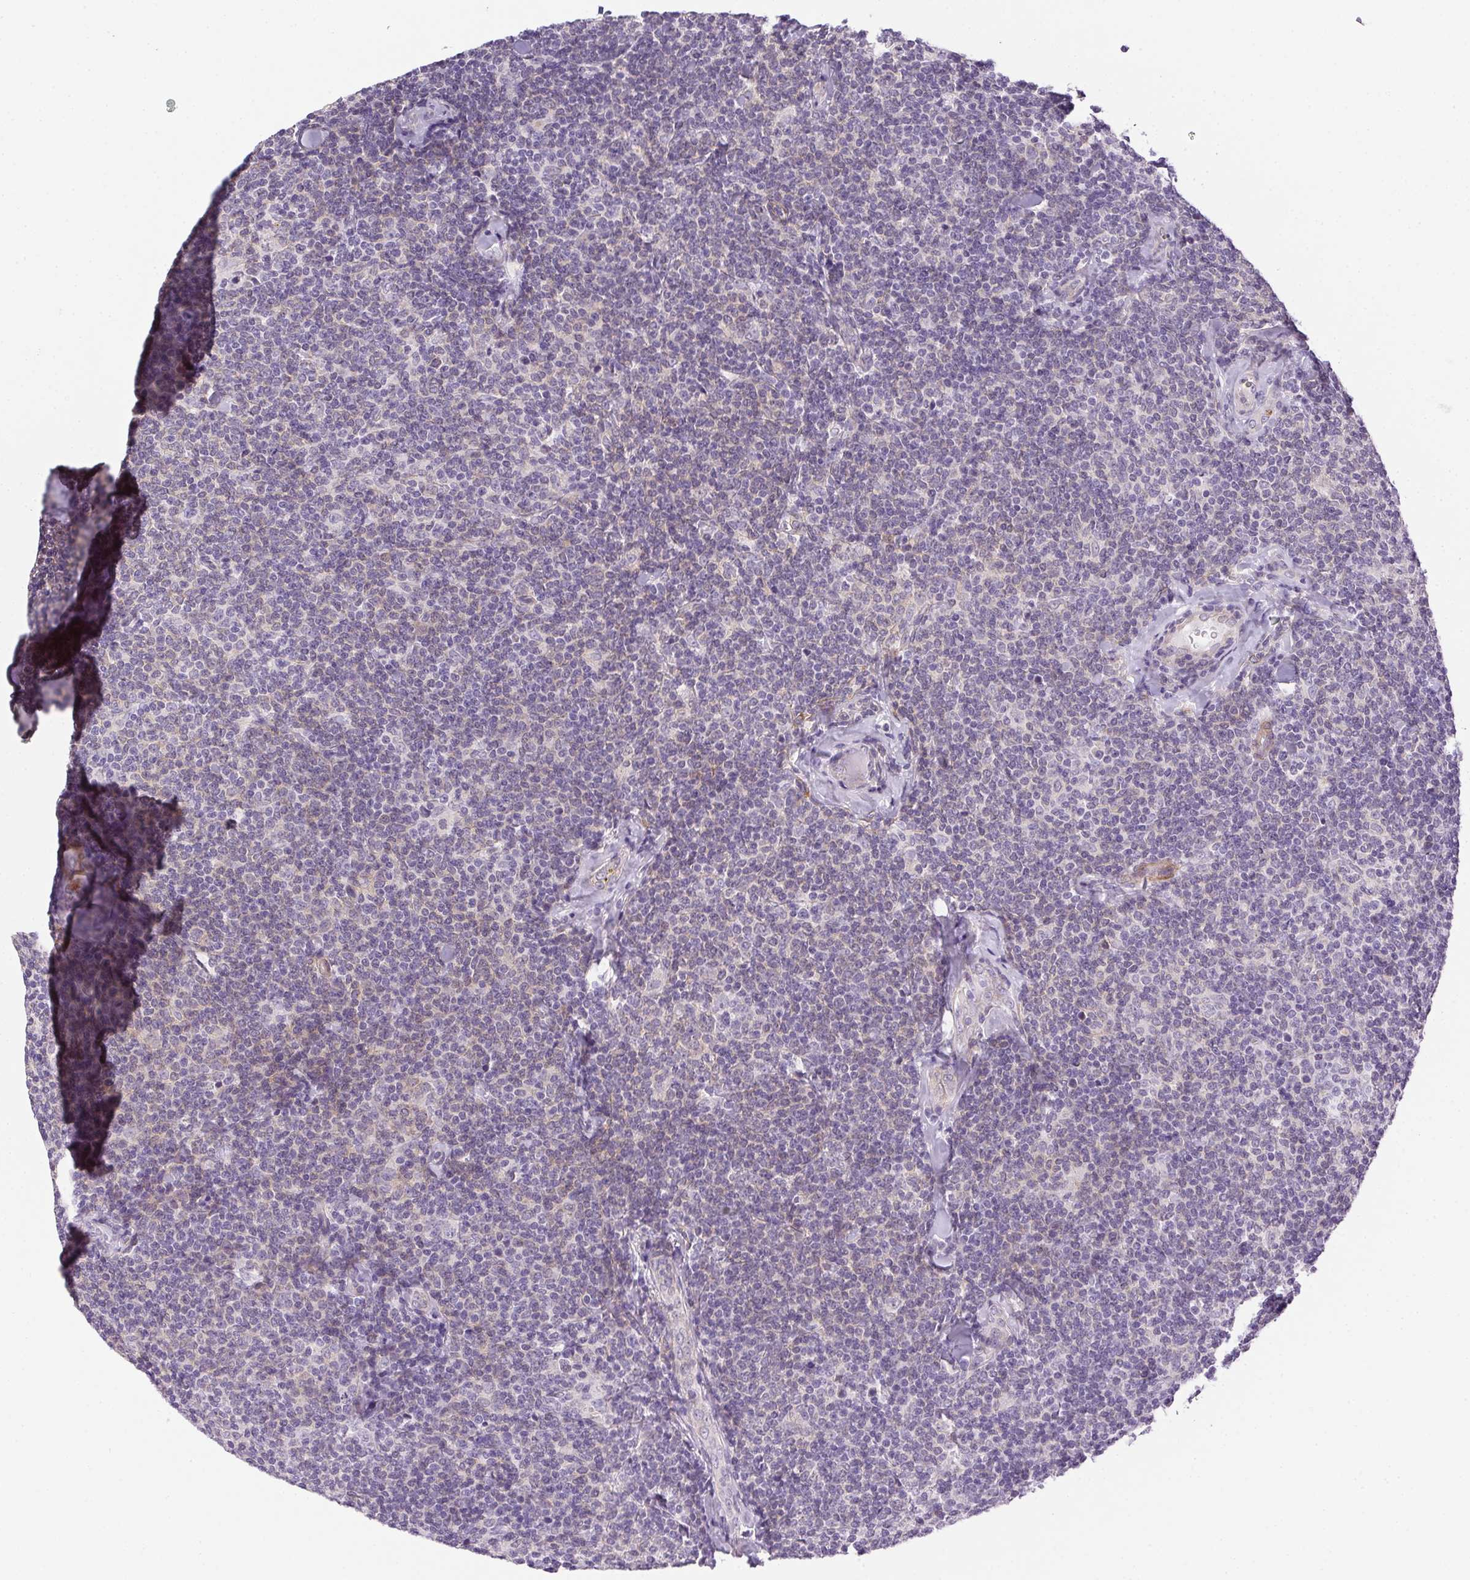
{"staining": {"intensity": "negative", "quantity": "none", "location": "none"}, "tissue": "lymphoma", "cell_type": "Tumor cells", "image_type": "cancer", "snomed": [{"axis": "morphology", "description": "Malignant lymphoma, non-Hodgkin's type, Low grade"}, {"axis": "topography", "description": "Lymph node"}], "caption": "A photomicrograph of human lymphoma is negative for staining in tumor cells.", "gene": "PRL", "patient": {"sex": "female", "age": 56}}